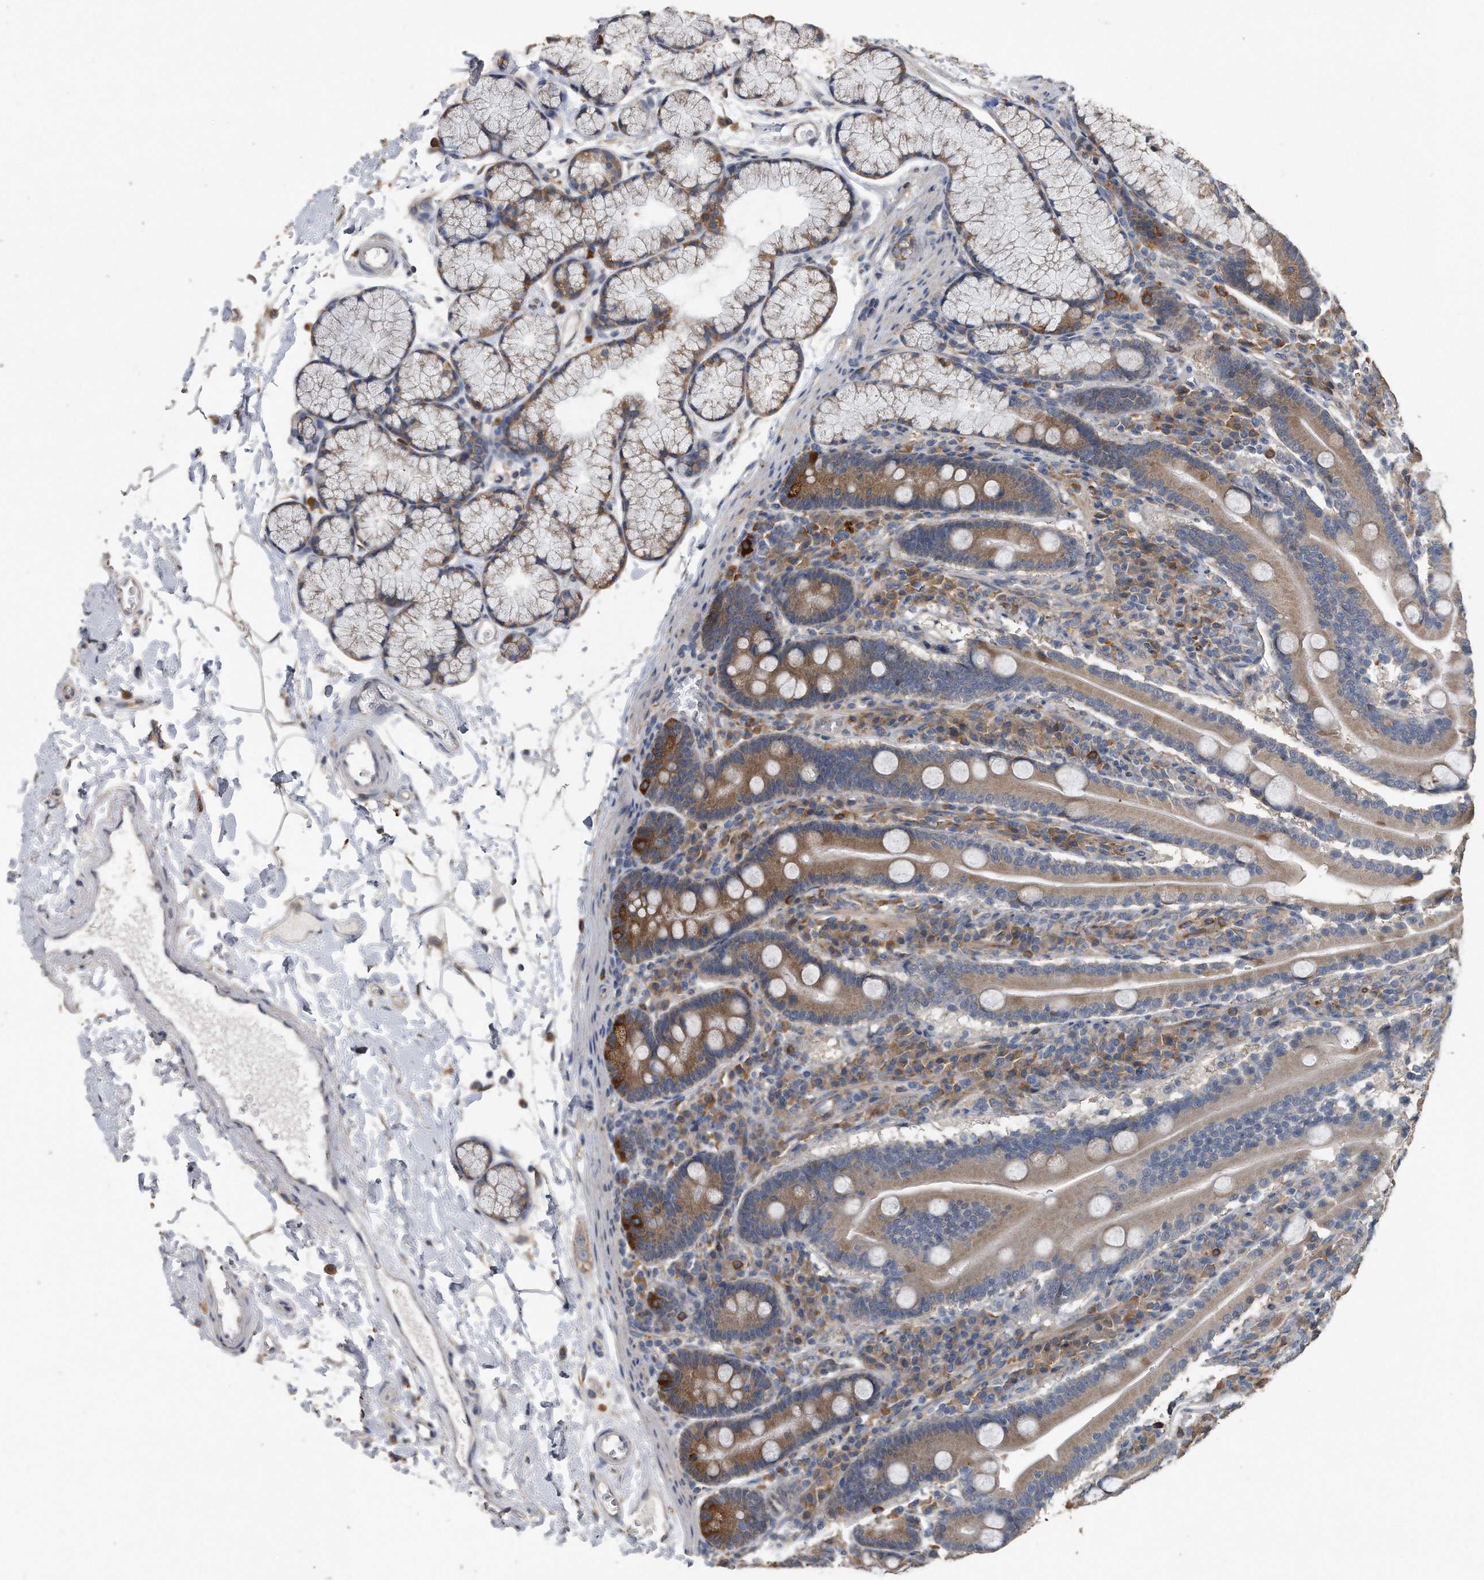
{"staining": {"intensity": "moderate", "quantity": ">75%", "location": "cytoplasmic/membranous"}, "tissue": "duodenum", "cell_type": "Glandular cells", "image_type": "normal", "snomed": [{"axis": "morphology", "description": "Normal tissue, NOS"}, {"axis": "topography", "description": "Duodenum"}], "caption": "Glandular cells exhibit moderate cytoplasmic/membranous positivity in approximately >75% of cells in benign duodenum.", "gene": "PCLO", "patient": {"sex": "male", "age": 35}}